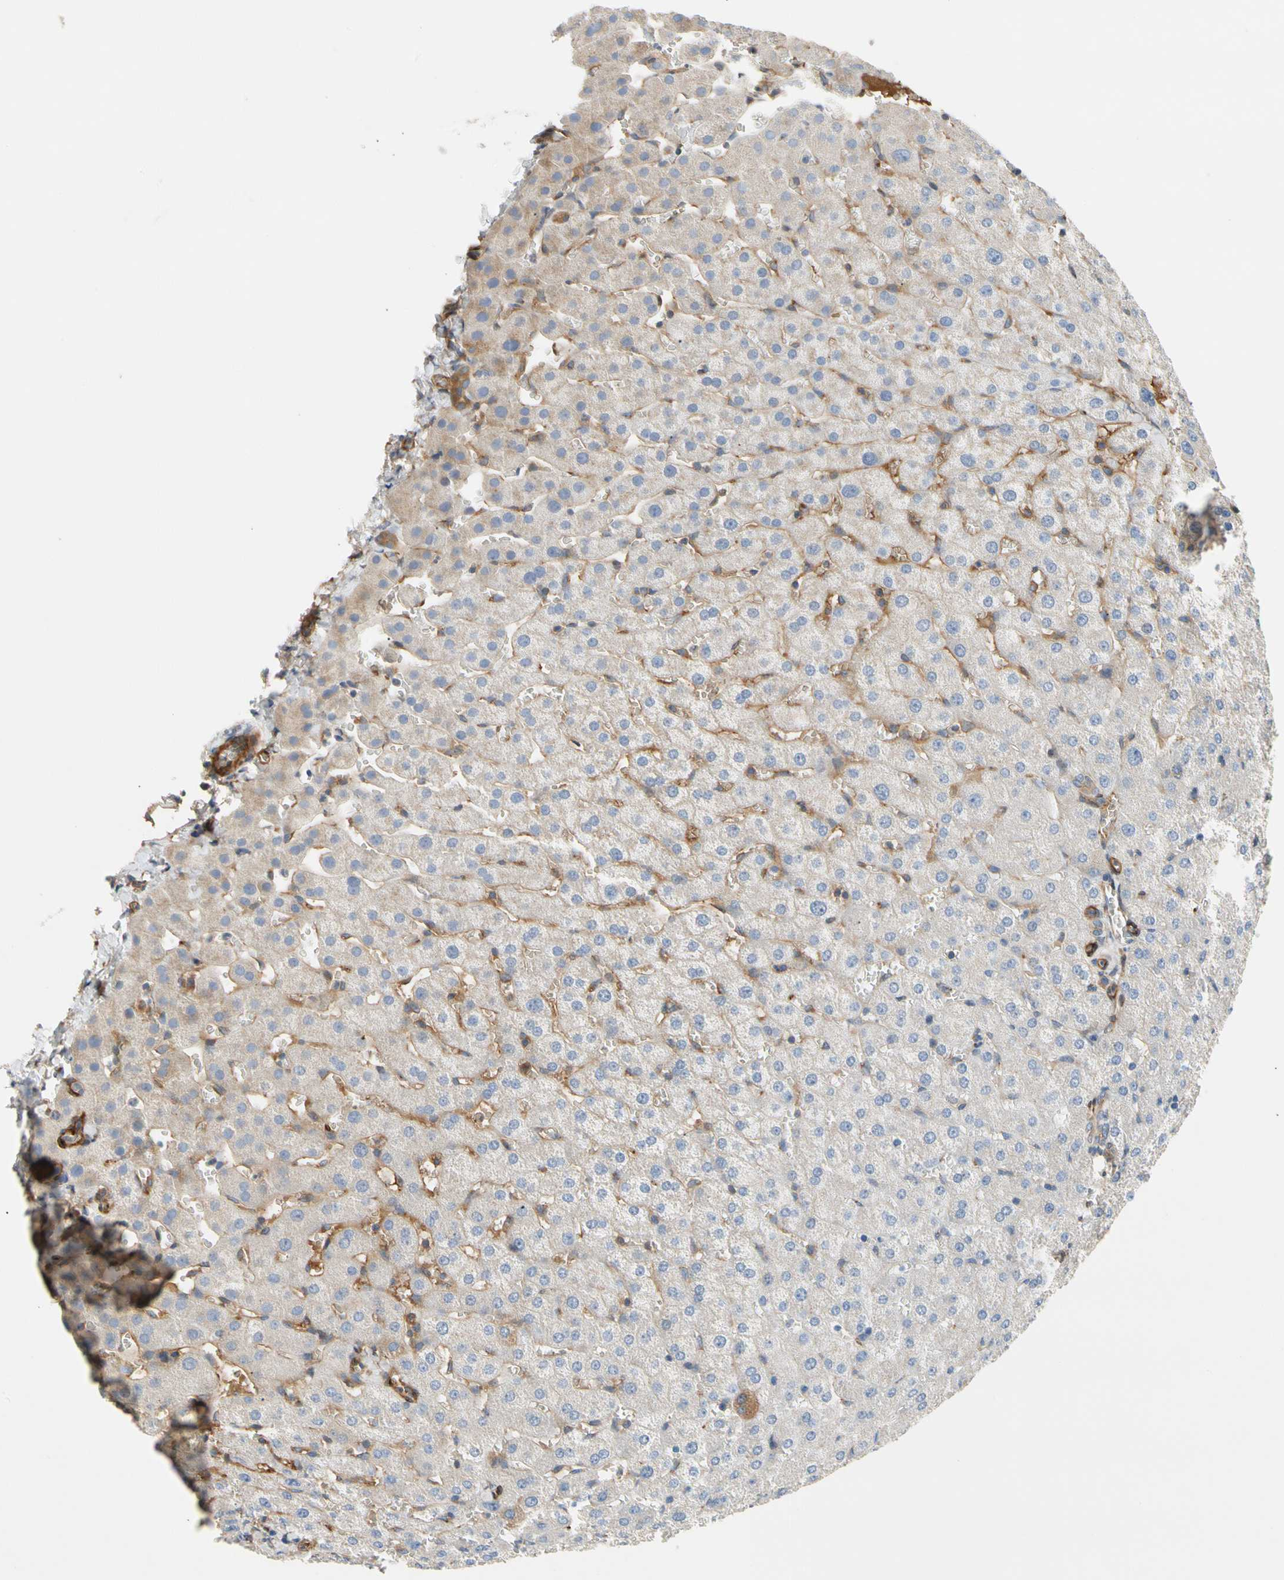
{"staining": {"intensity": "weak", "quantity": "<25%", "location": "cytoplasmic/membranous"}, "tissue": "liver", "cell_type": "Cholangiocytes", "image_type": "normal", "snomed": [{"axis": "morphology", "description": "Normal tissue, NOS"}, {"axis": "morphology", "description": "Fibrosis, NOS"}, {"axis": "topography", "description": "Liver"}], "caption": "Protein analysis of unremarkable liver exhibits no significant positivity in cholangiocytes.", "gene": "ENTREP3", "patient": {"sex": "female", "age": 29}}